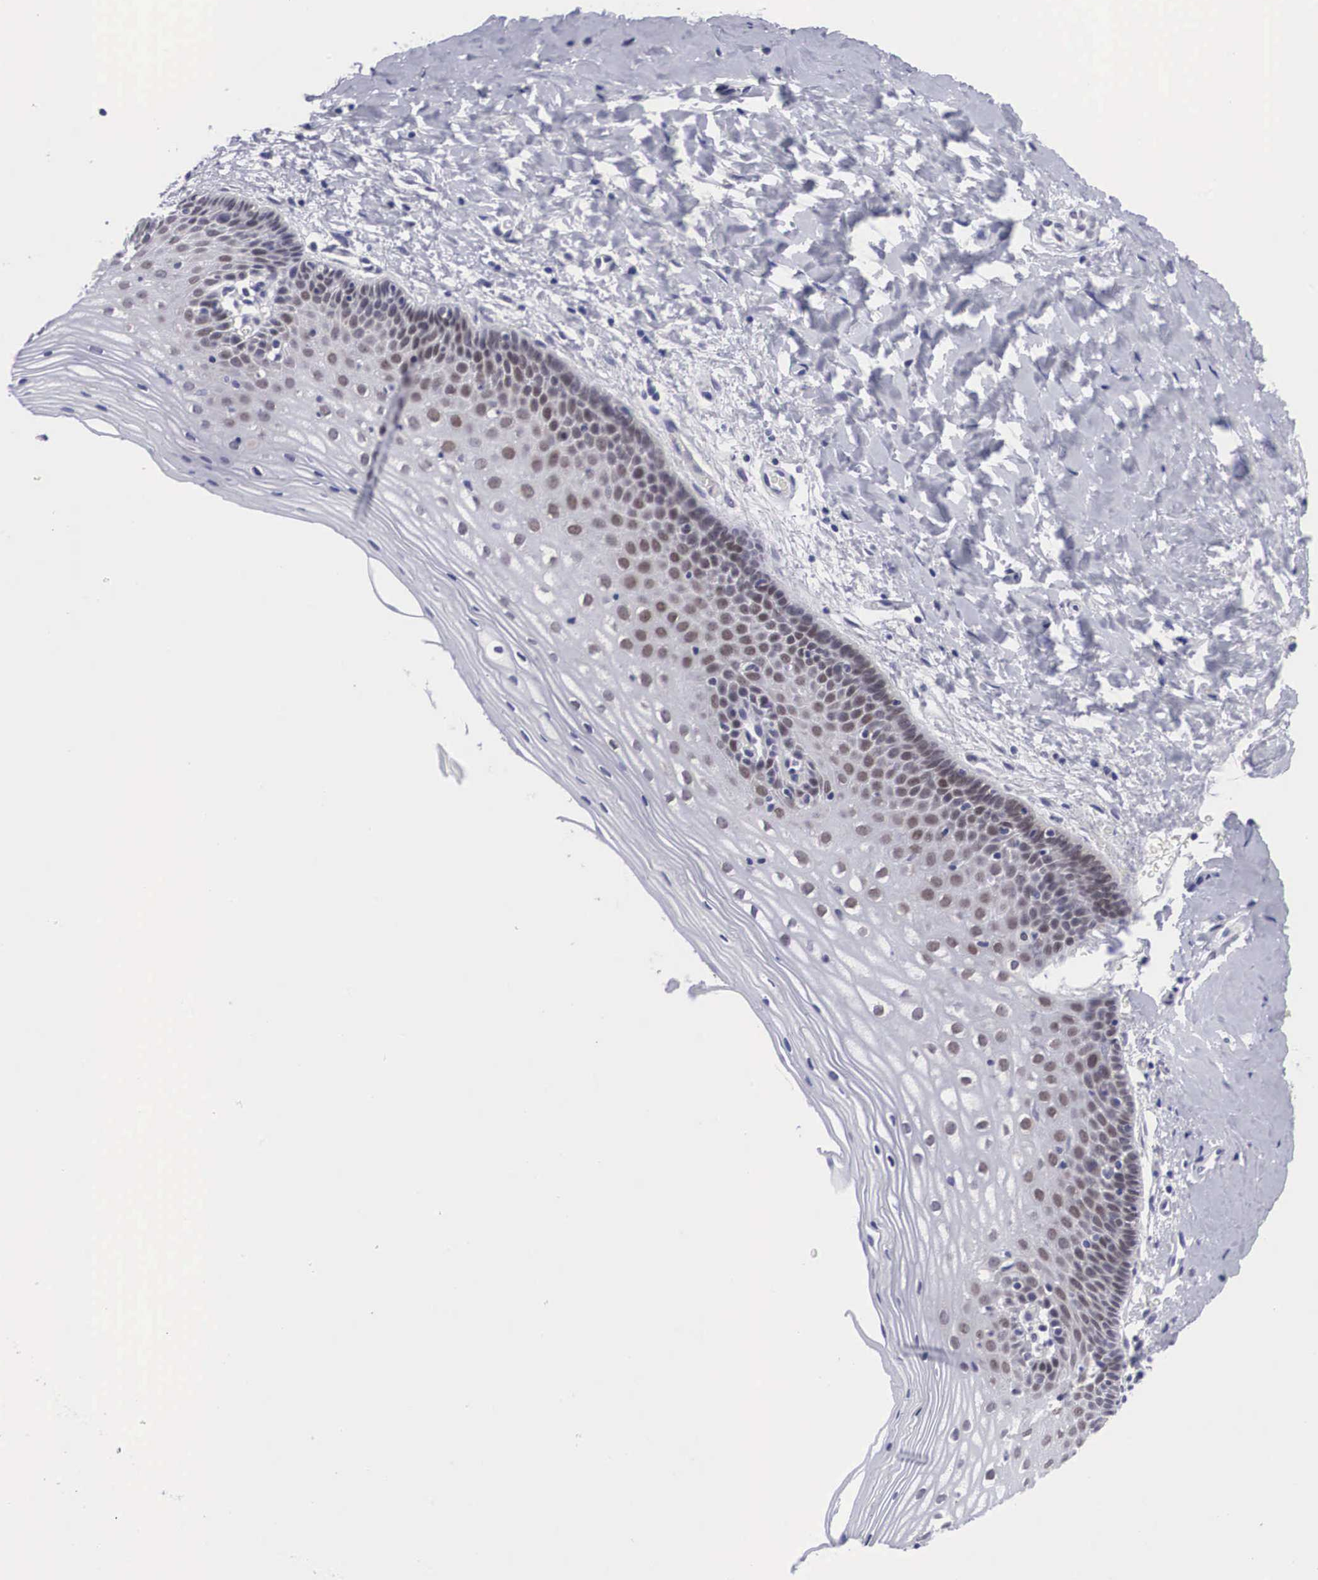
{"staining": {"intensity": "negative", "quantity": "none", "location": "none"}, "tissue": "cervix", "cell_type": "Glandular cells", "image_type": "normal", "snomed": [{"axis": "morphology", "description": "Normal tissue, NOS"}, {"axis": "topography", "description": "Cervix"}], "caption": "This is a photomicrograph of immunohistochemistry (IHC) staining of unremarkable cervix, which shows no positivity in glandular cells.", "gene": "SOX11", "patient": {"sex": "female", "age": 53}}